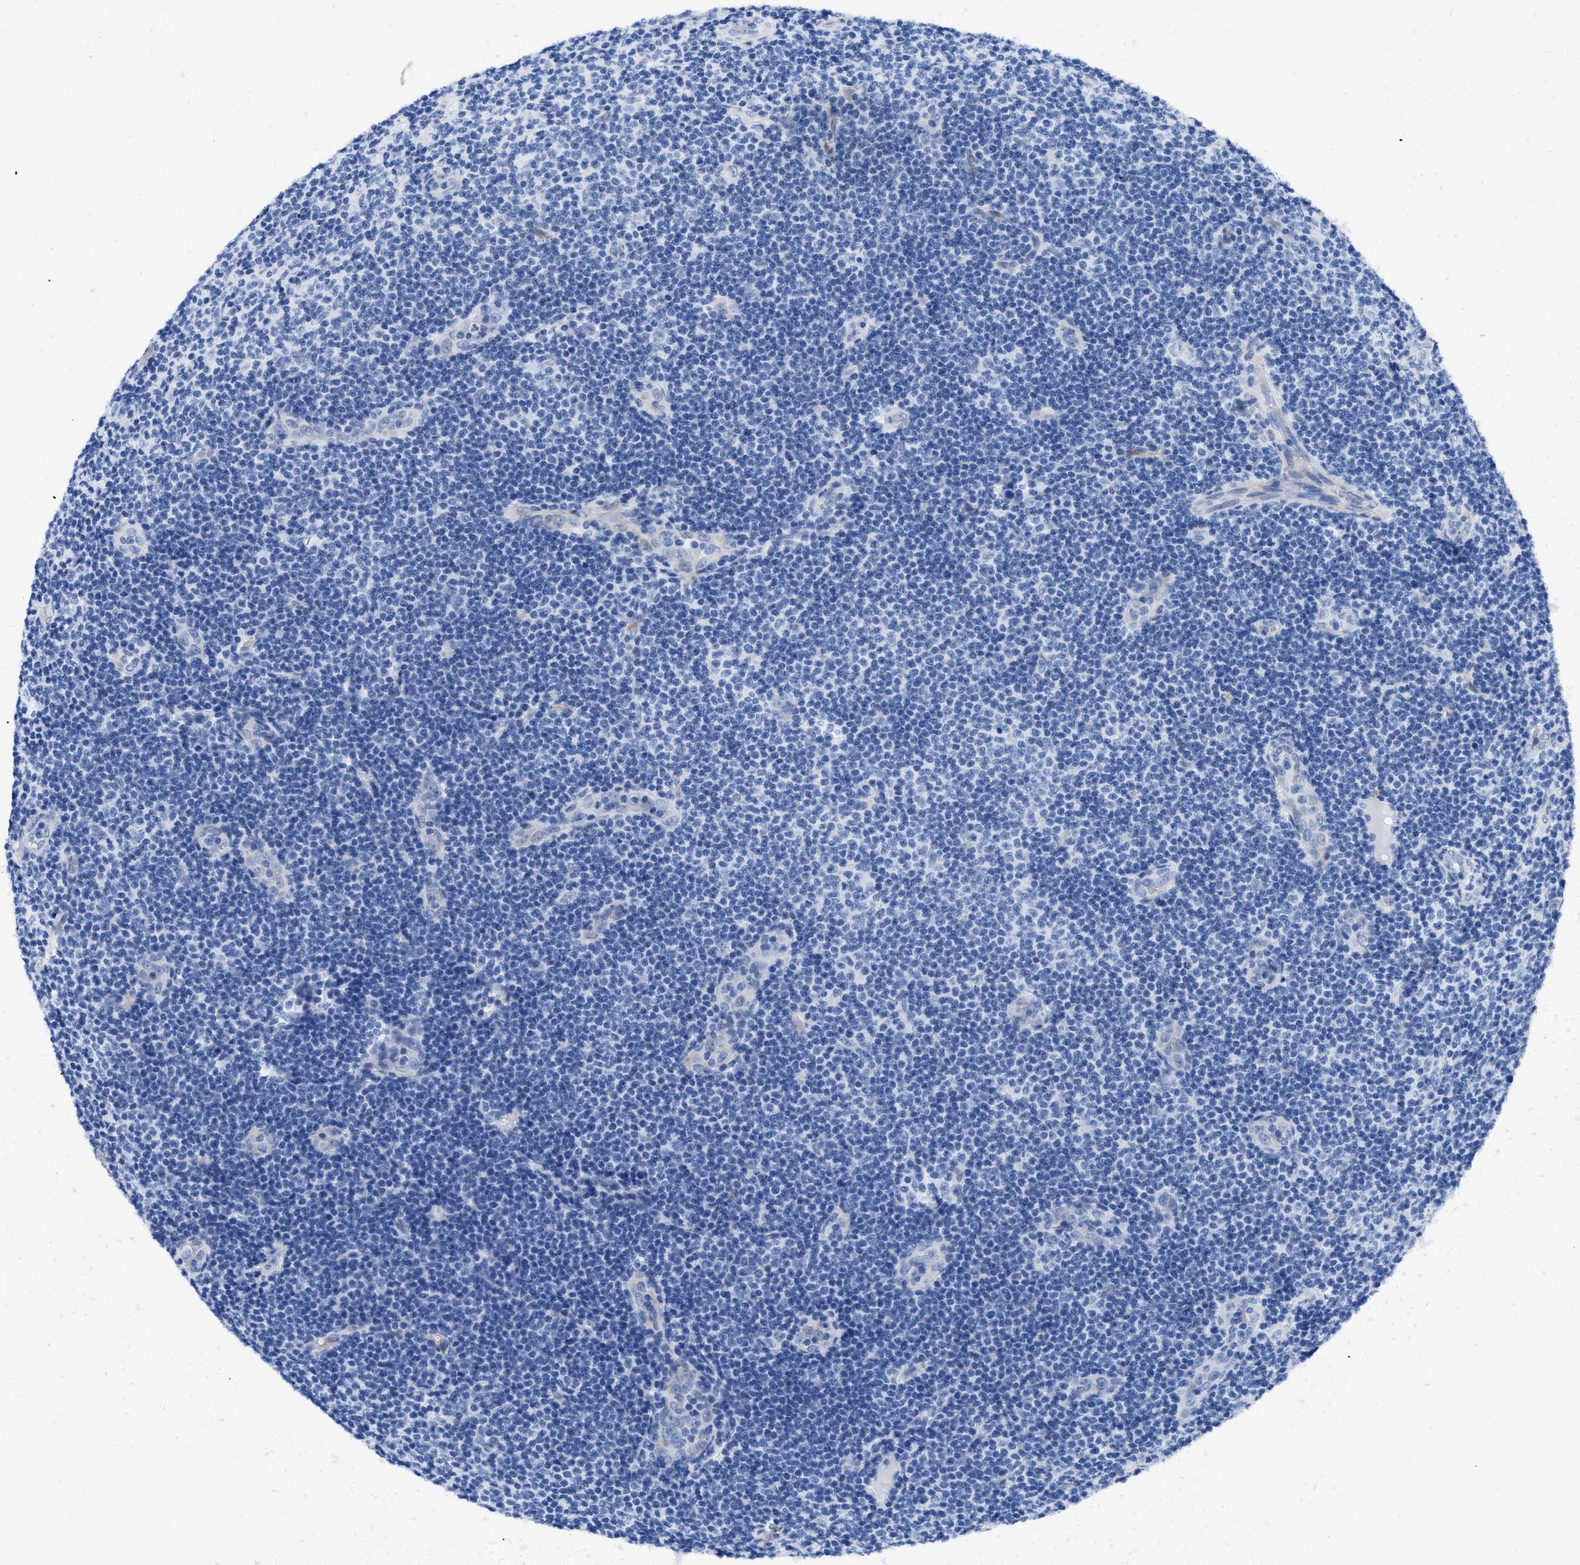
{"staining": {"intensity": "negative", "quantity": "none", "location": "none"}, "tissue": "lymphoma", "cell_type": "Tumor cells", "image_type": "cancer", "snomed": [{"axis": "morphology", "description": "Malignant lymphoma, non-Hodgkin's type, Low grade"}, {"axis": "topography", "description": "Lymph node"}], "caption": "The image displays no significant staining in tumor cells of lymphoma.", "gene": "TMEM68", "patient": {"sex": "male", "age": 83}}